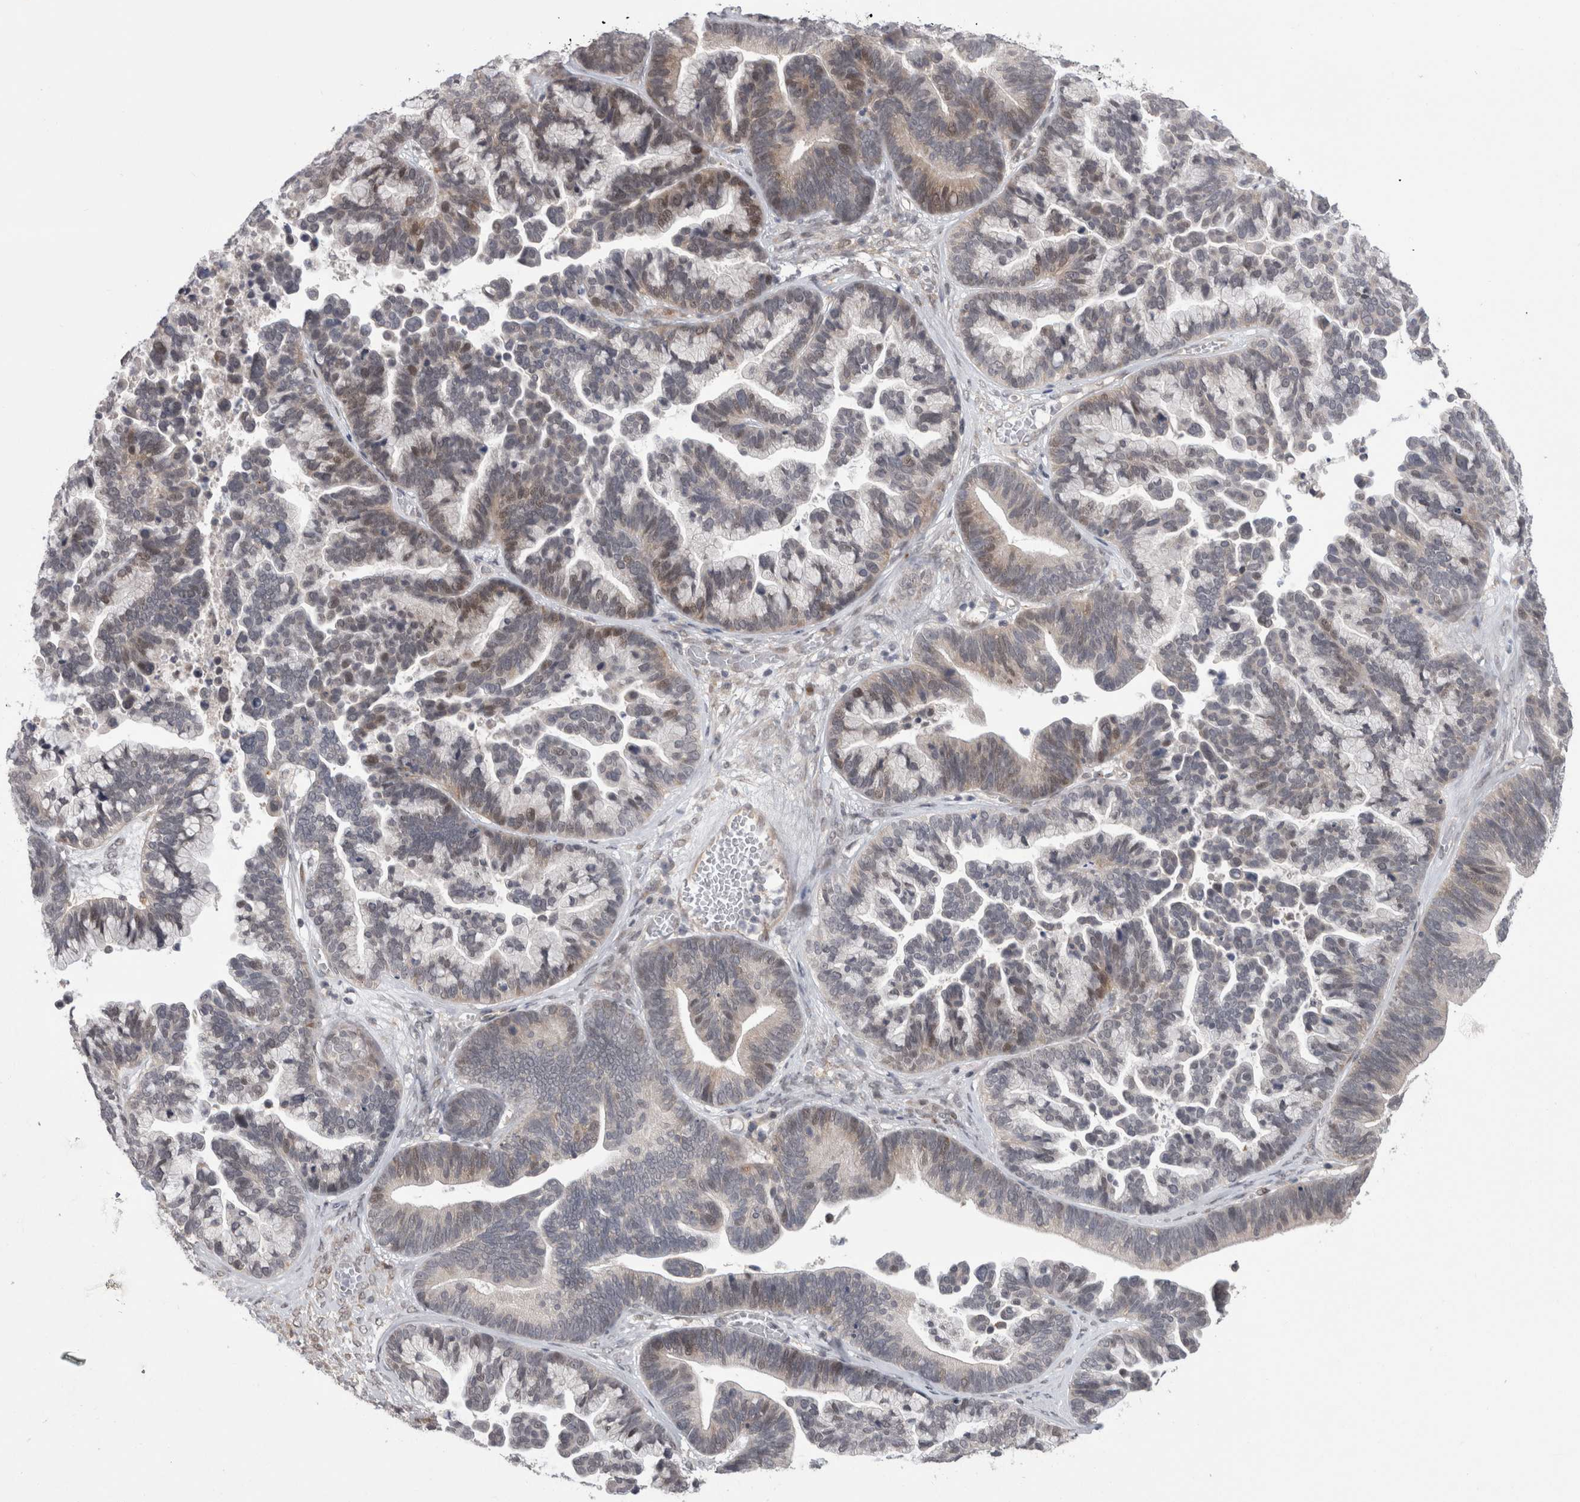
{"staining": {"intensity": "moderate", "quantity": "<25%", "location": "cytoplasmic/membranous,nuclear"}, "tissue": "ovarian cancer", "cell_type": "Tumor cells", "image_type": "cancer", "snomed": [{"axis": "morphology", "description": "Cystadenocarcinoma, serous, NOS"}, {"axis": "topography", "description": "Ovary"}], "caption": "A low amount of moderate cytoplasmic/membranous and nuclear expression is identified in about <25% of tumor cells in serous cystadenocarcinoma (ovarian) tissue.", "gene": "MTBP", "patient": {"sex": "female", "age": 56}}